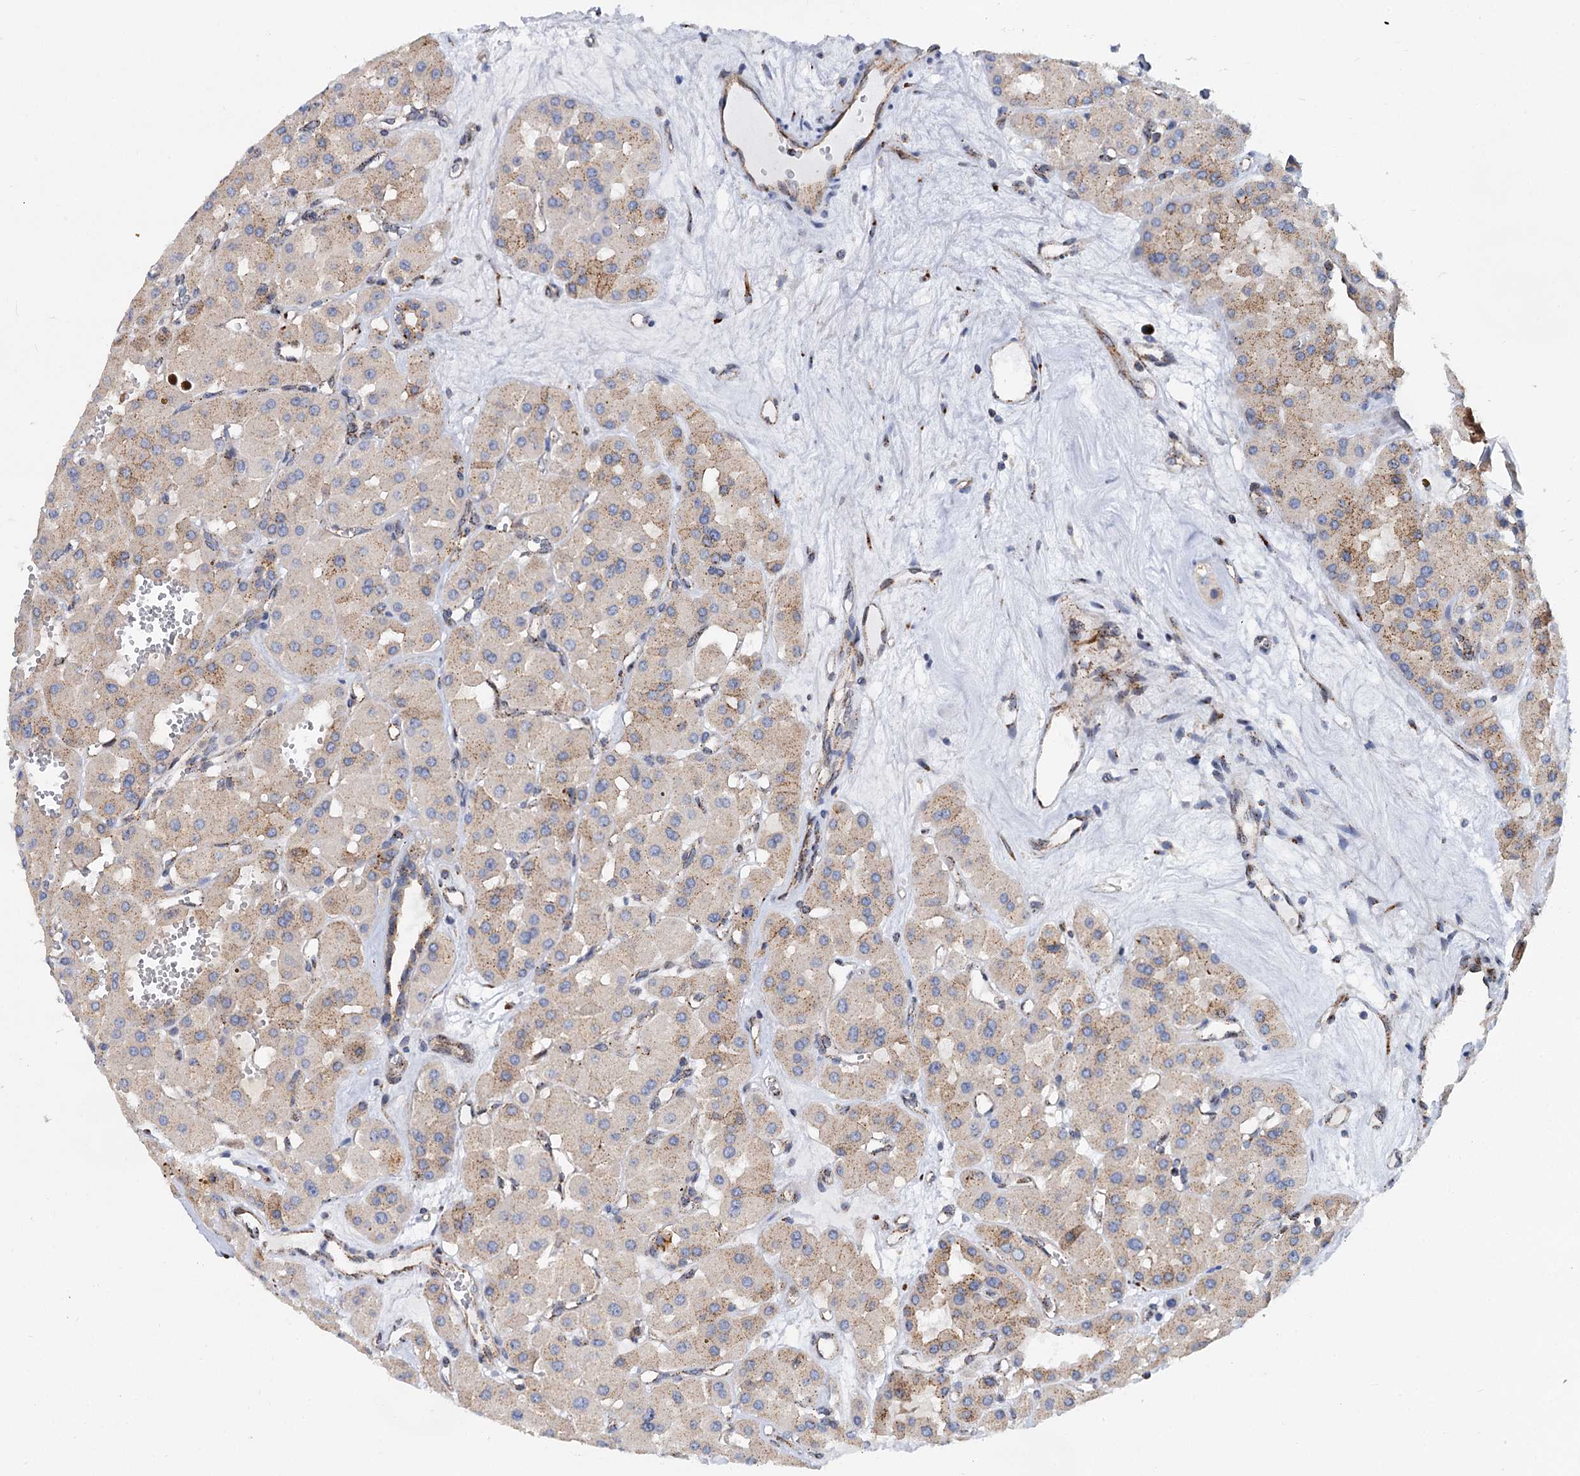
{"staining": {"intensity": "weak", "quantity": "<25%", "location": "cytoplasmic/membranous"}, "tissue": "renal cancer", "cell_type": "Tumor cells", "image_type": "cancer", "snomed": [{"axis": "morphology", "description": "Carcinoma, NOS"}, {"axis": "topography", "description": "Kidney"}], "caption": "IHC micrograph of human renal carcinoma stained for a protein (brown), which demonstrates no expression in tumor cells.", "gene": "SUPT20H", "patient": {"sex": "female", "age": 75}}